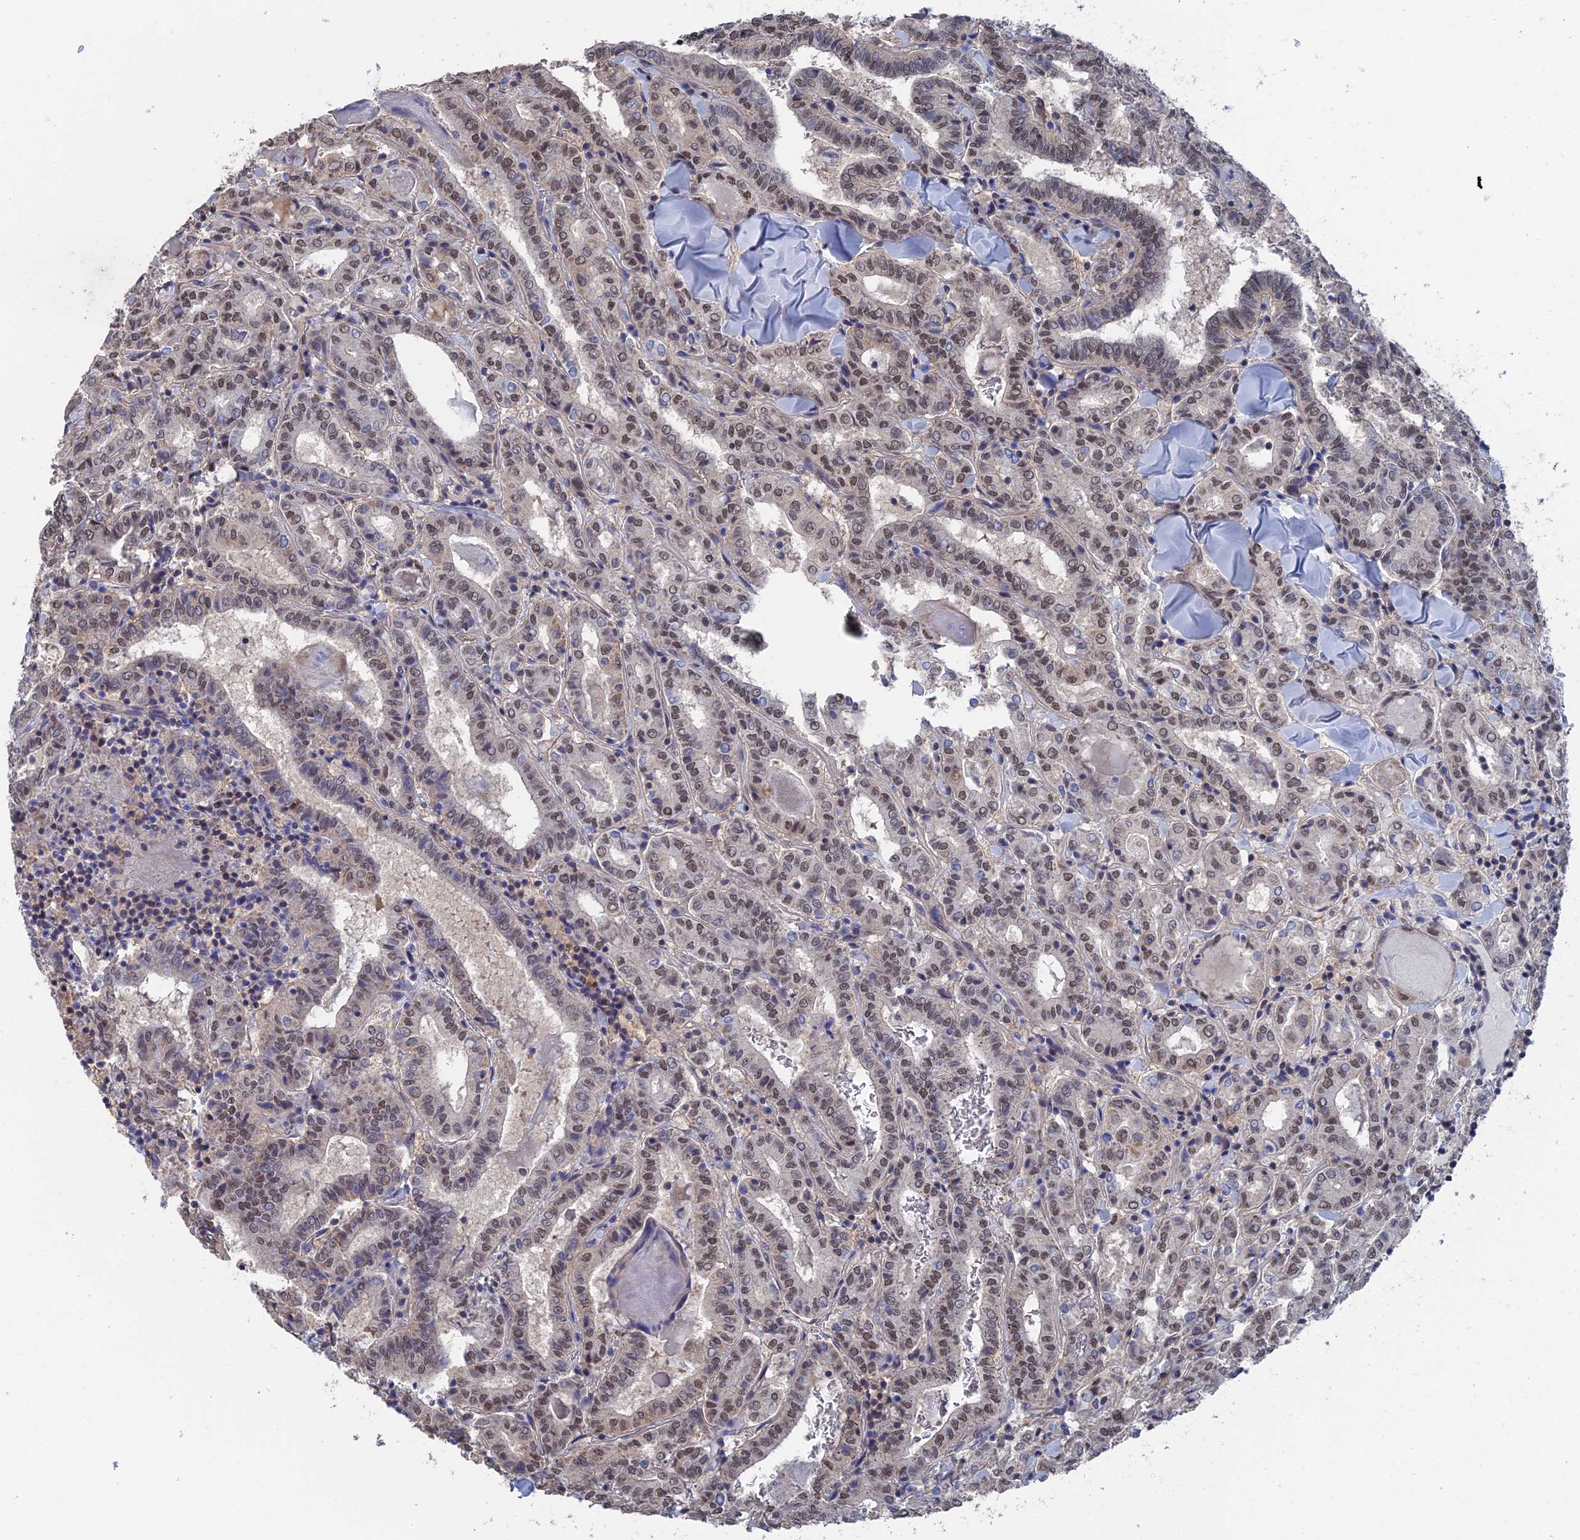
{"staining": {"intensity": "moderate", "quantity": "25%-75%", "location": "nuclear"}, "tissue": "thyroid cancer", "cell_type": "Tumor cells", "image_type": "cancer", "snomed": [{"axis": "morphology", "description": "Papillary adenocarcinoma, NOS"}, {"axis": "topography", "description": "Thyroid gland"}], "caption": "Human papillary adenocarcinoma (thyroid) stained with a brown dye reveals moderate nuclear positive expression in about 25%-75% of tumor cells.", "gene": "TSSC4", "patient": {"sex": "female", "age": 72}}